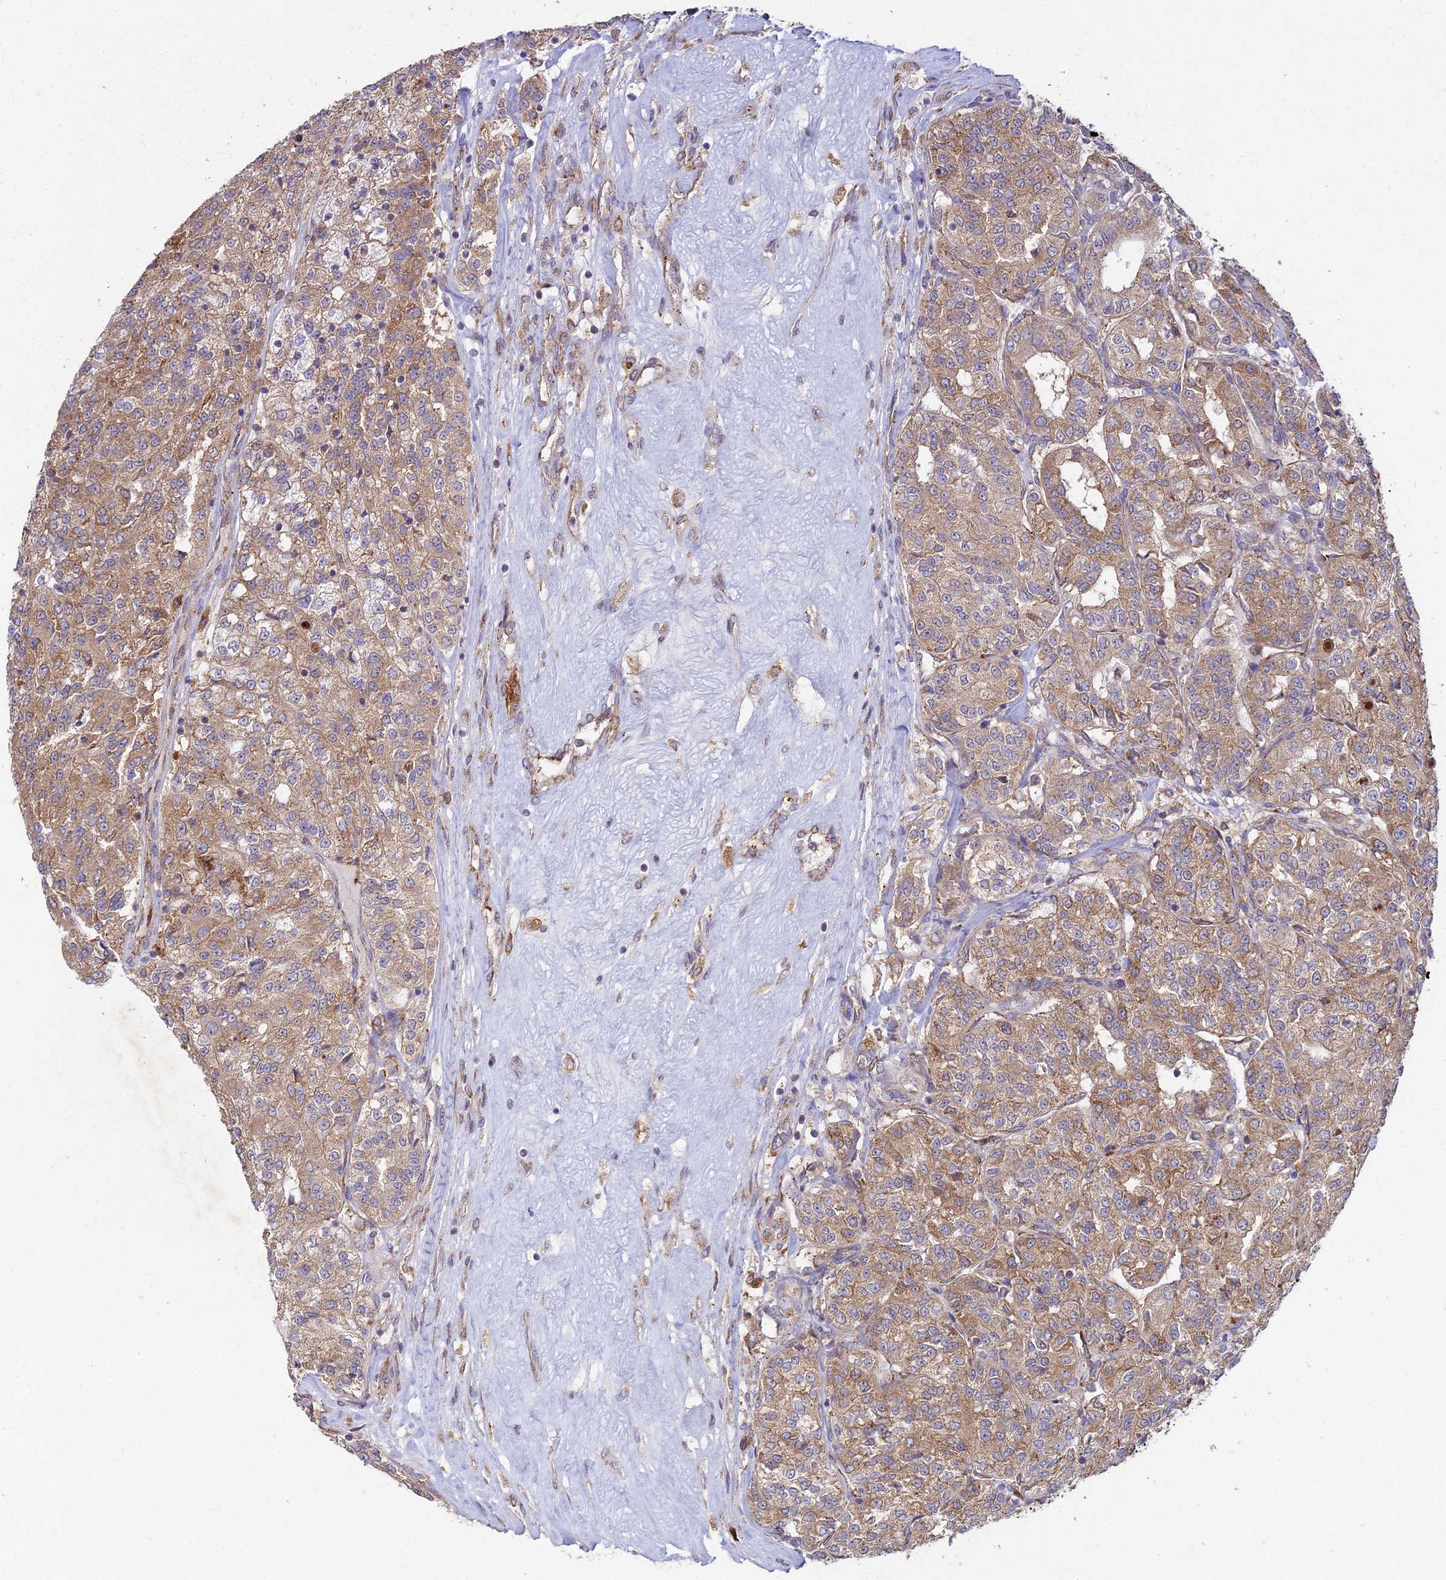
{"staining": {"intensity": "moderate", "quantity": ">75%", "location": "cytoplasmic/membranous"}, "tissue": "renal cancer", "cell_type": "Tumor cells", "image_type": "cancer", "snomed": [{"axis": "morphology", "description": "Adenocarcinoma, NOS"}, {"axis": "topography", "description": "Kidney"}], "caption": "Brown immunohistochemical staining in renal cancer reveals moderate cytoplasmic/membranous positivity in about >75% of tumor cells.", "gene": "NXNL2", "patient": {"sex": "female", "age": 63}}